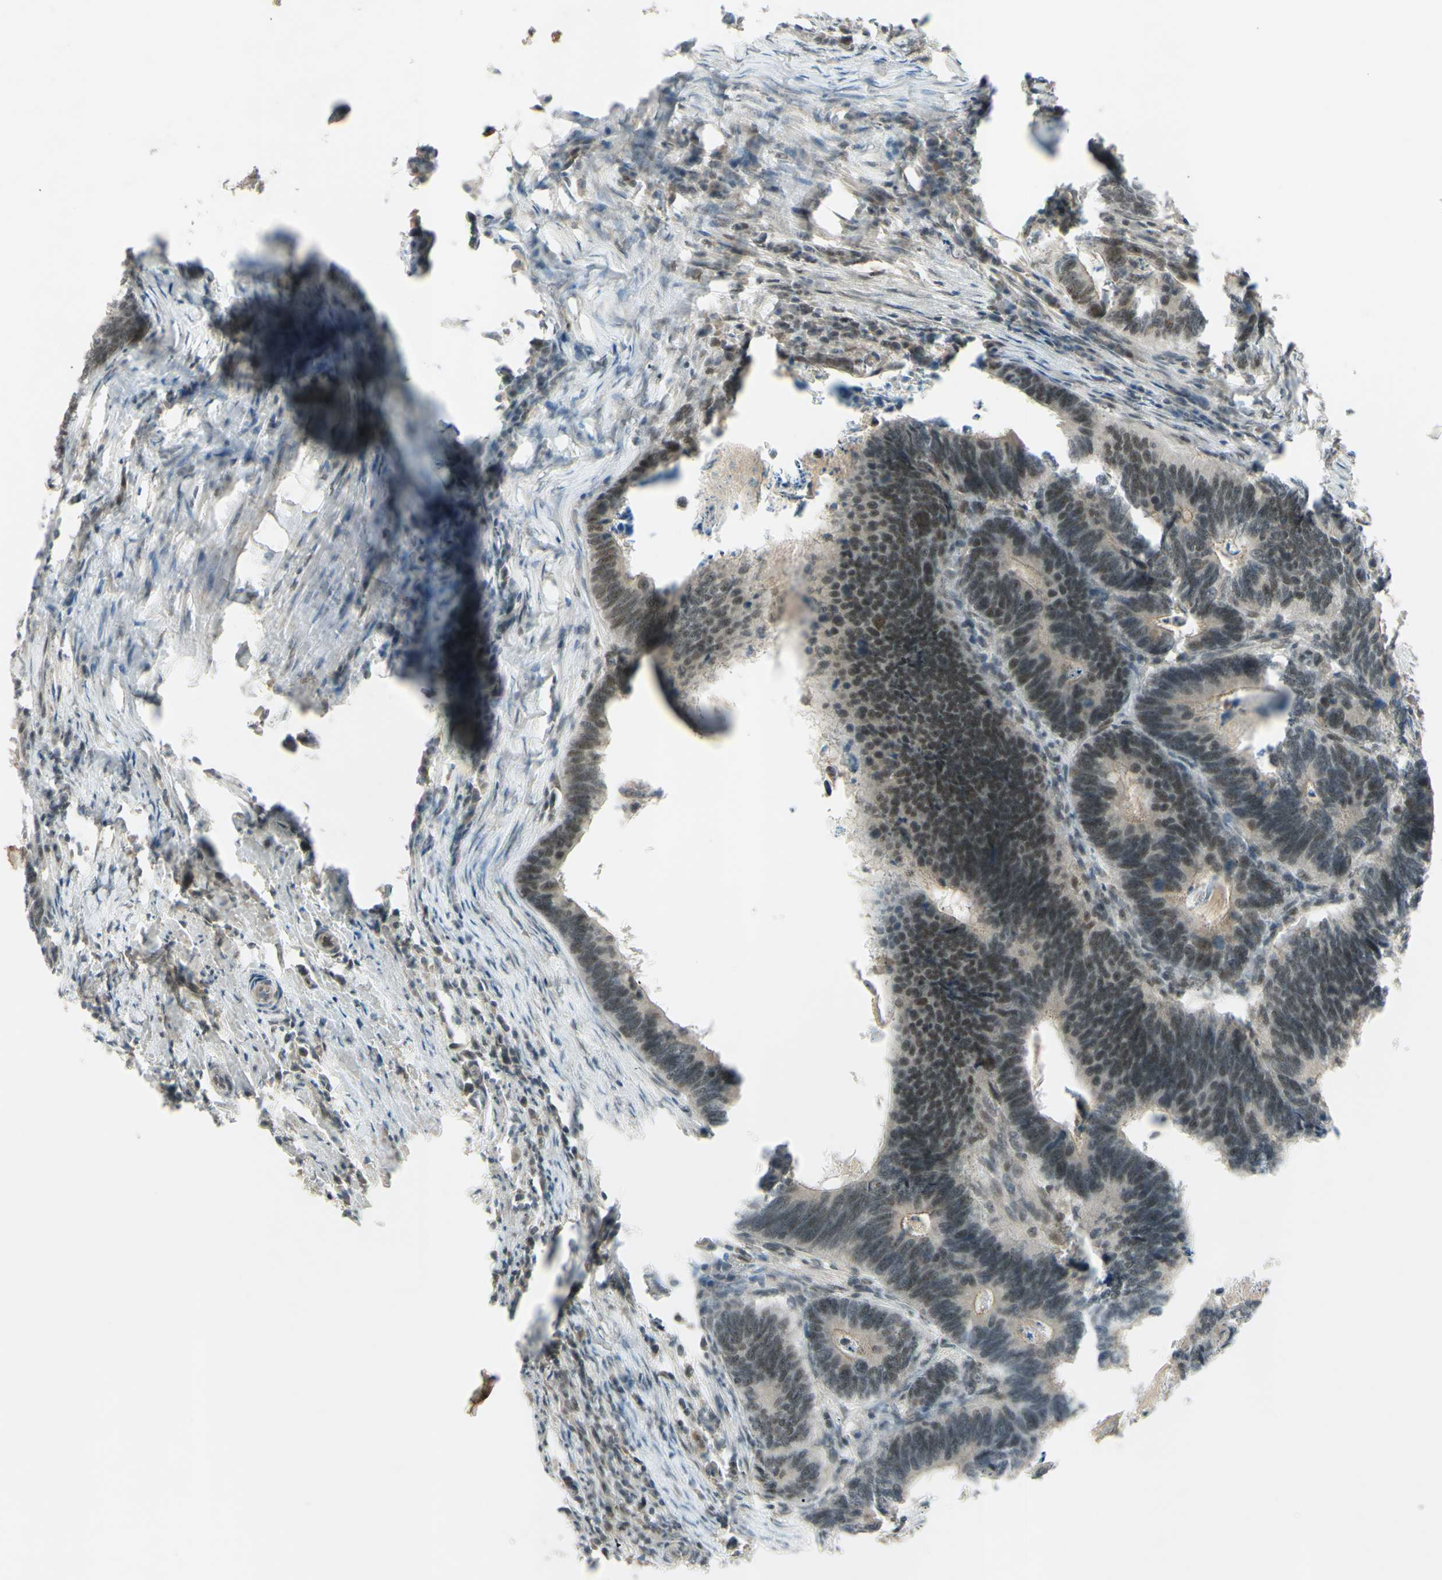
{"staining": {"intensity": "moderate", "quantity": "25%-75%", "location": "cytoplasmic/membranous,nuclear"}, "tissue": "colorectal cancer", "cell_type": "Tumor cells", "image_type": "cancer", "snomed": [{"axis": "morphology", "description": "Adenocarcinoma, NOS"}, {"axis": "topography", "description": "Colon"}], "caption": "IHC (DAB (3,3'-diaminobenzidine)) staining of adenocarcinoma (colorectal) exhibits moderate cytoplasmic/membranous and nuclear protein expression in approximately 25%-75% of tumor cells. (DAB = brown stain, brightfield microscopy at high magnification).", "gene": "SNW1", "patient": {"sex": "male", "age": 72}}